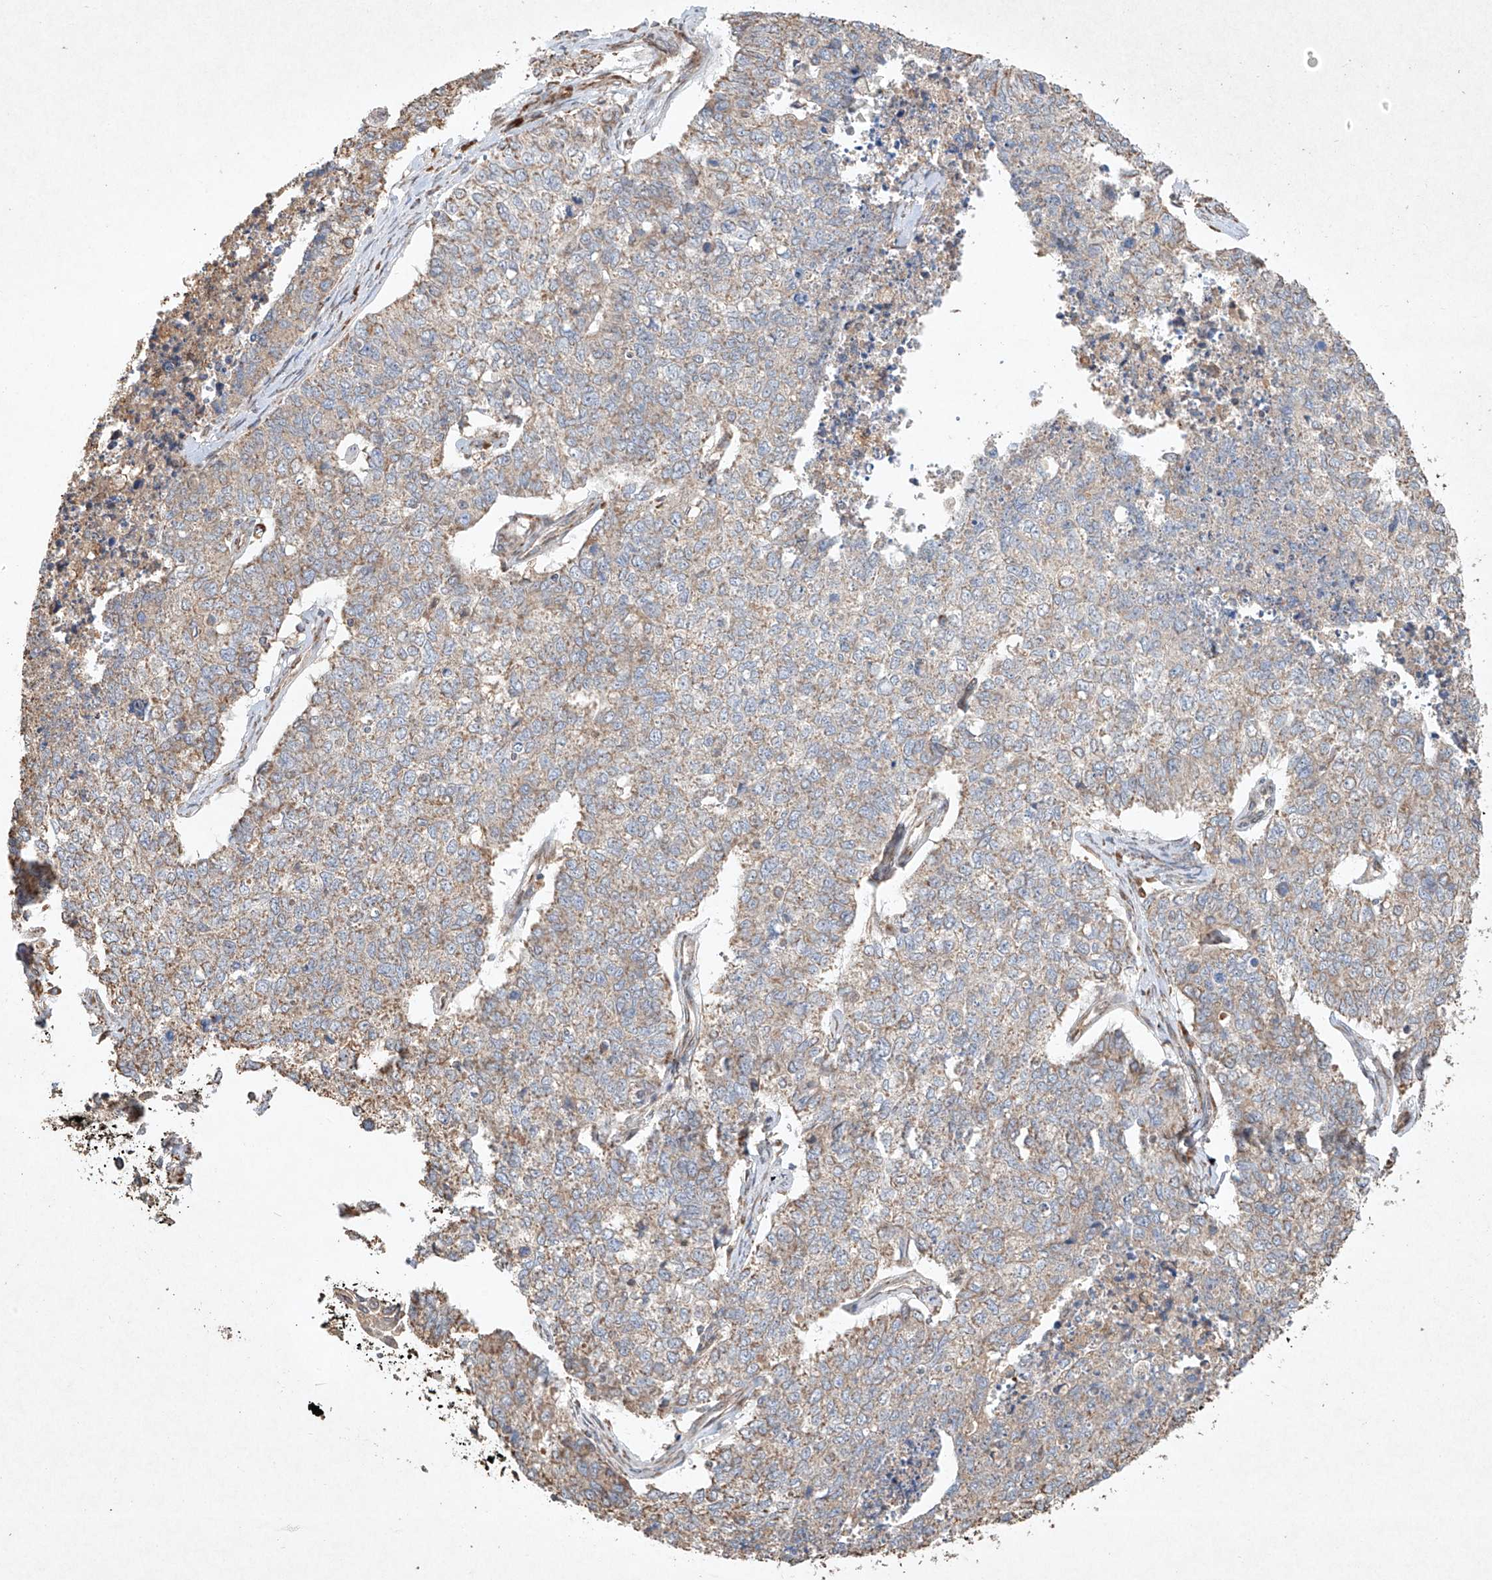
{"staining": {"intensity": "weak", "quantity": ">75%", "location": "cytoplasmic/membranous"}, "tissue": "cervical cancer", "cell_type": "Tumor cells", "image_type": "cancer", "snomed": [{"axis": "morphology", "description": "Squamous cell carcinoma, NOS"}, {"axis": "topography", "description": "Cervix"}], "caption": "IHC photomicrograph of neoplastic tissue: cervical cancer stained using immunohistochemistry demonstrates low levels of weak protein expression localized specifically in the cytoplasmic/membranous of tumor cells, appearing as a cytoplasmic/membranous brown color.", "gene": "SEMA3B", "patient": {"sex": "female", "age": 63}}